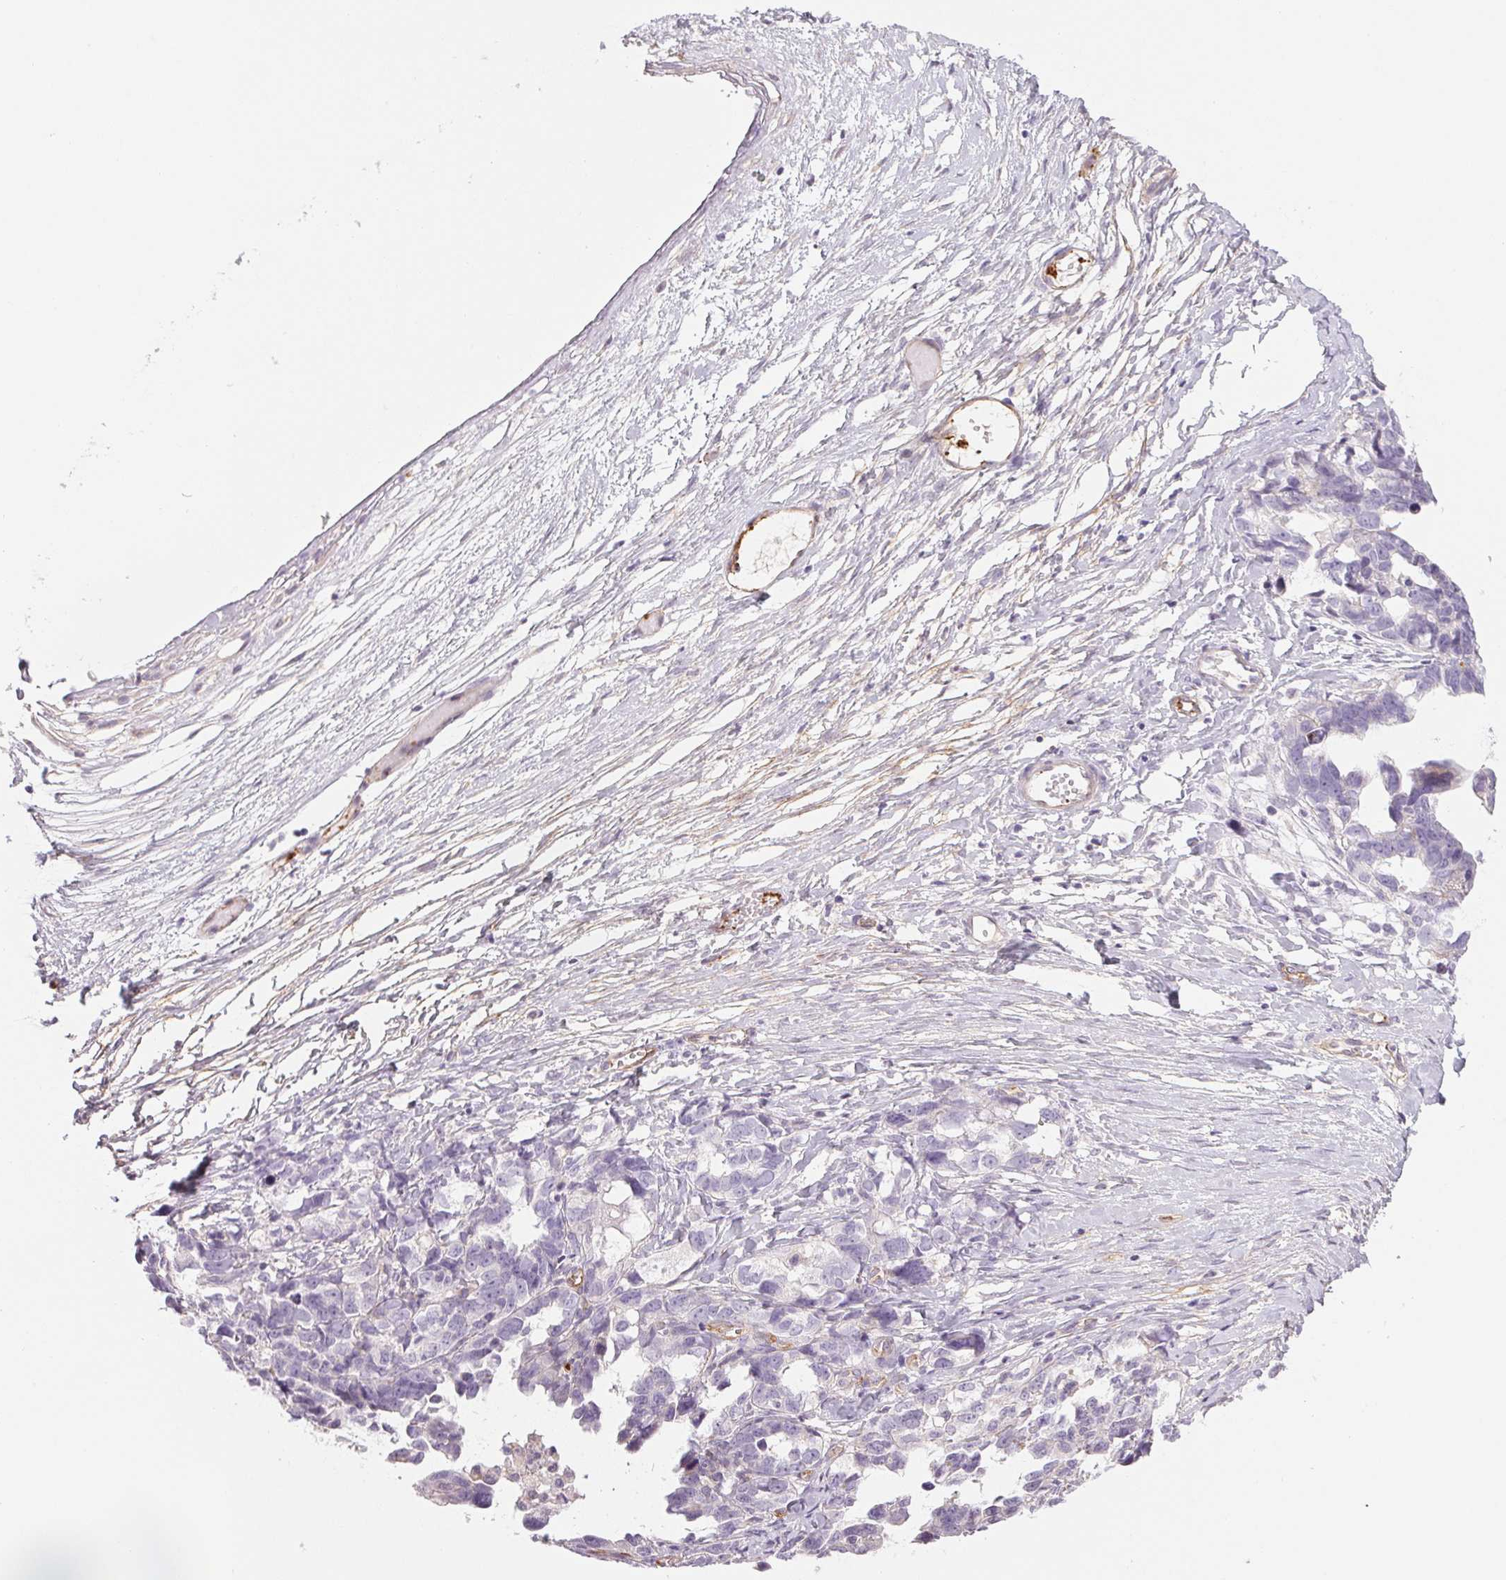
{"staining": {"intensity": "negative", "quantity": "none", "location": "none"}, "tissue": "ovarian cancer", "cell_type": "Tumor cells", "image_type": "cancer", "snomed": [{"axis": "morphology", "description": "Cystadenocarcinoma, serous, NOS"}, {"axis": "topography", "description": "Ovary"}], "caption": "Human ovarian serous cystadenocarcinoma stained for a protein using IHC exhibits no staining in tumor cells.", "gene": "ANKRD13B", "patient": {"sex": "female", "age": 69}}